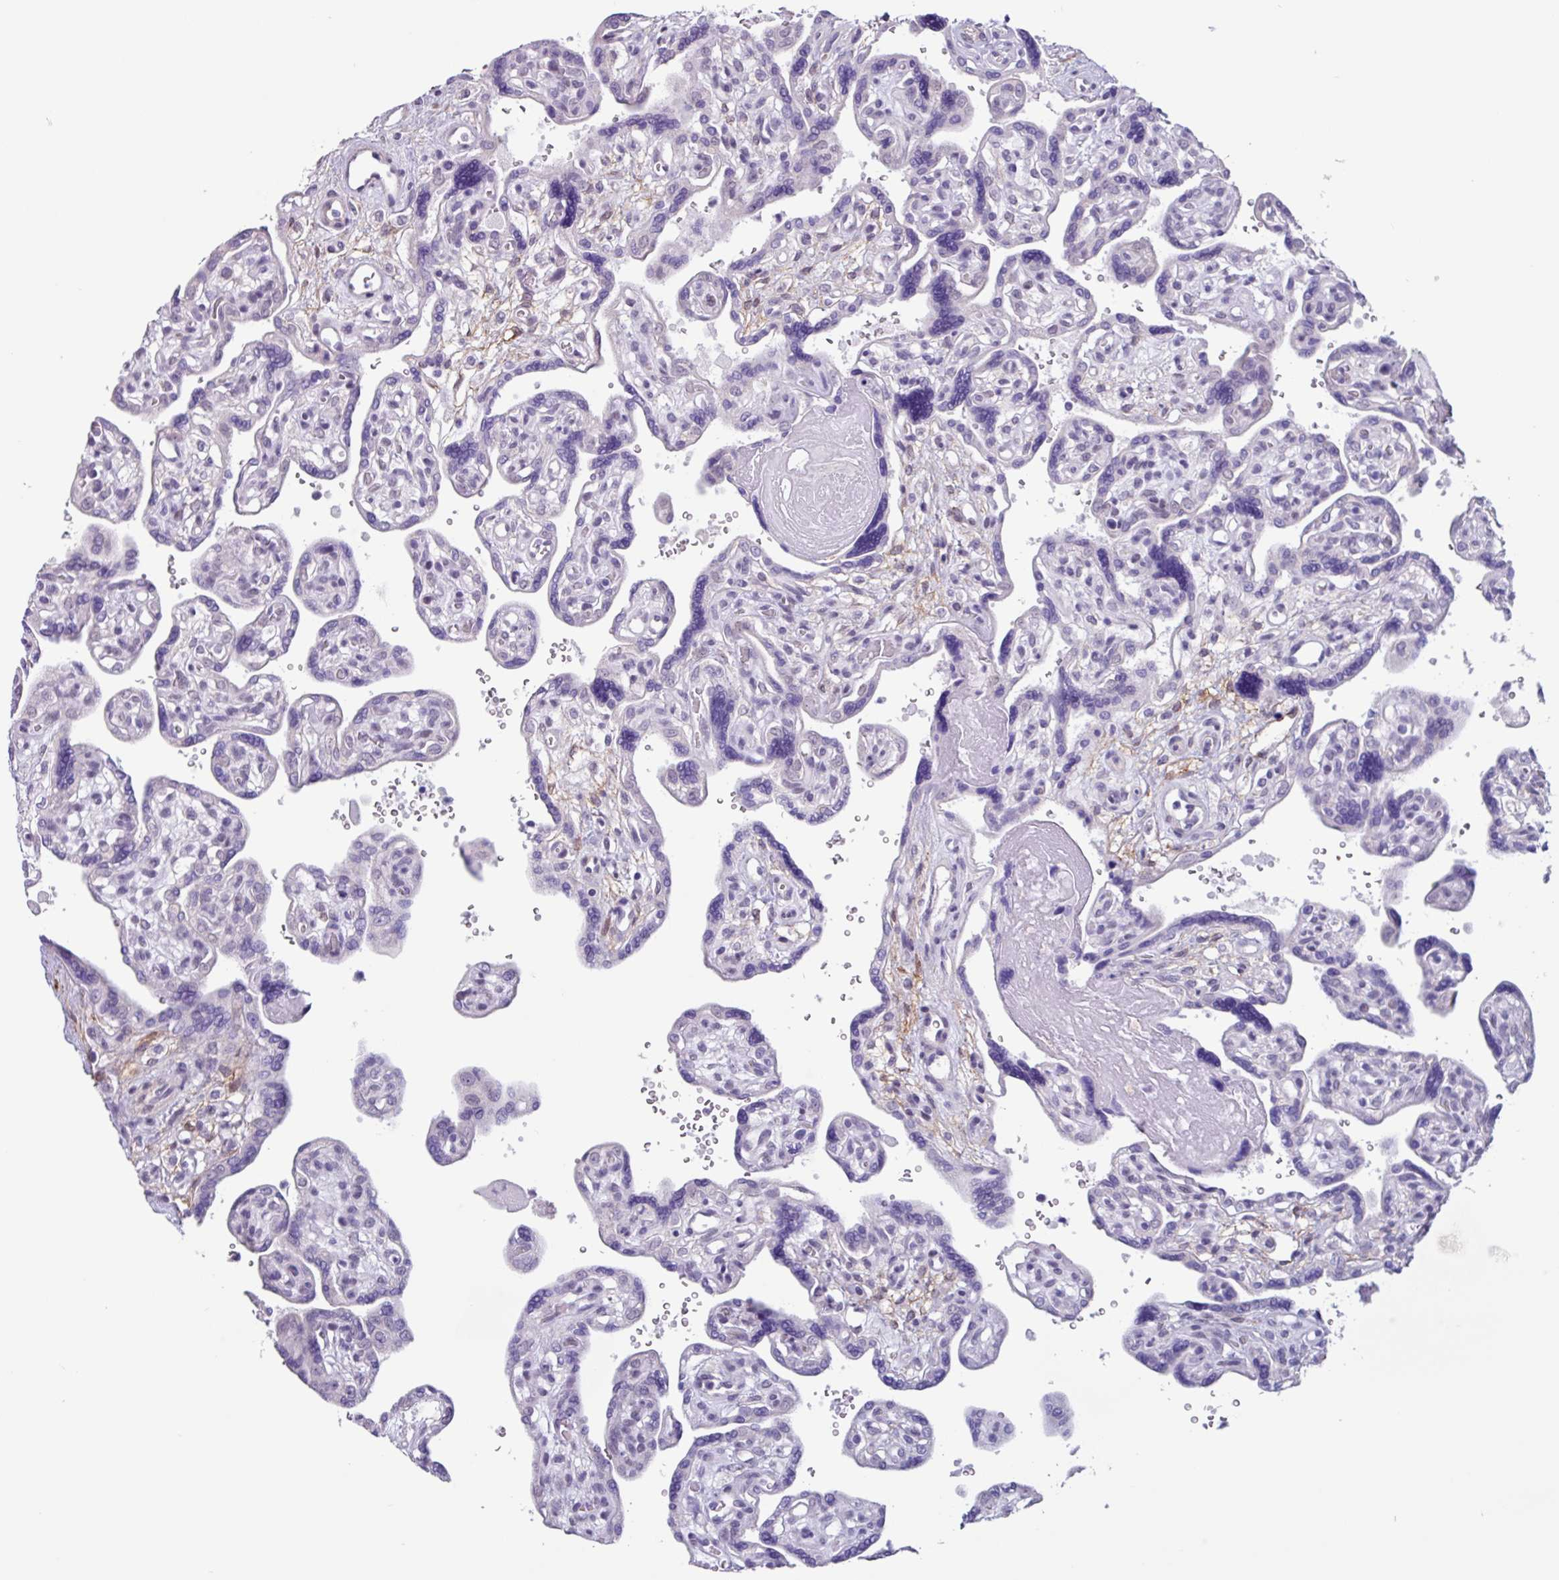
{"staining": {"intensity": "negative", "quantity": "none", "location": "none"}, "tissue": "placenta", "cell_type": "Decidual cells", "image_type": "normal", "snomed": [{"axis": "morphology", "description": "Normal tissue, NOS"}, {"axis": "topography", "description": "Placenta"}], "caption": "Immunohistochemistry photomicrograph of normal placenta: human placenta stained with DAB (3,3'-diaminobenzidine) exhibits no significant protein positivity in decidual cells. (DAB (3,3'-diaminobenzidine) immunohistochemistry with hematoxylin counter stain).", "gene": "OTX1", "patient": {"sex": "female", "age": 39}}